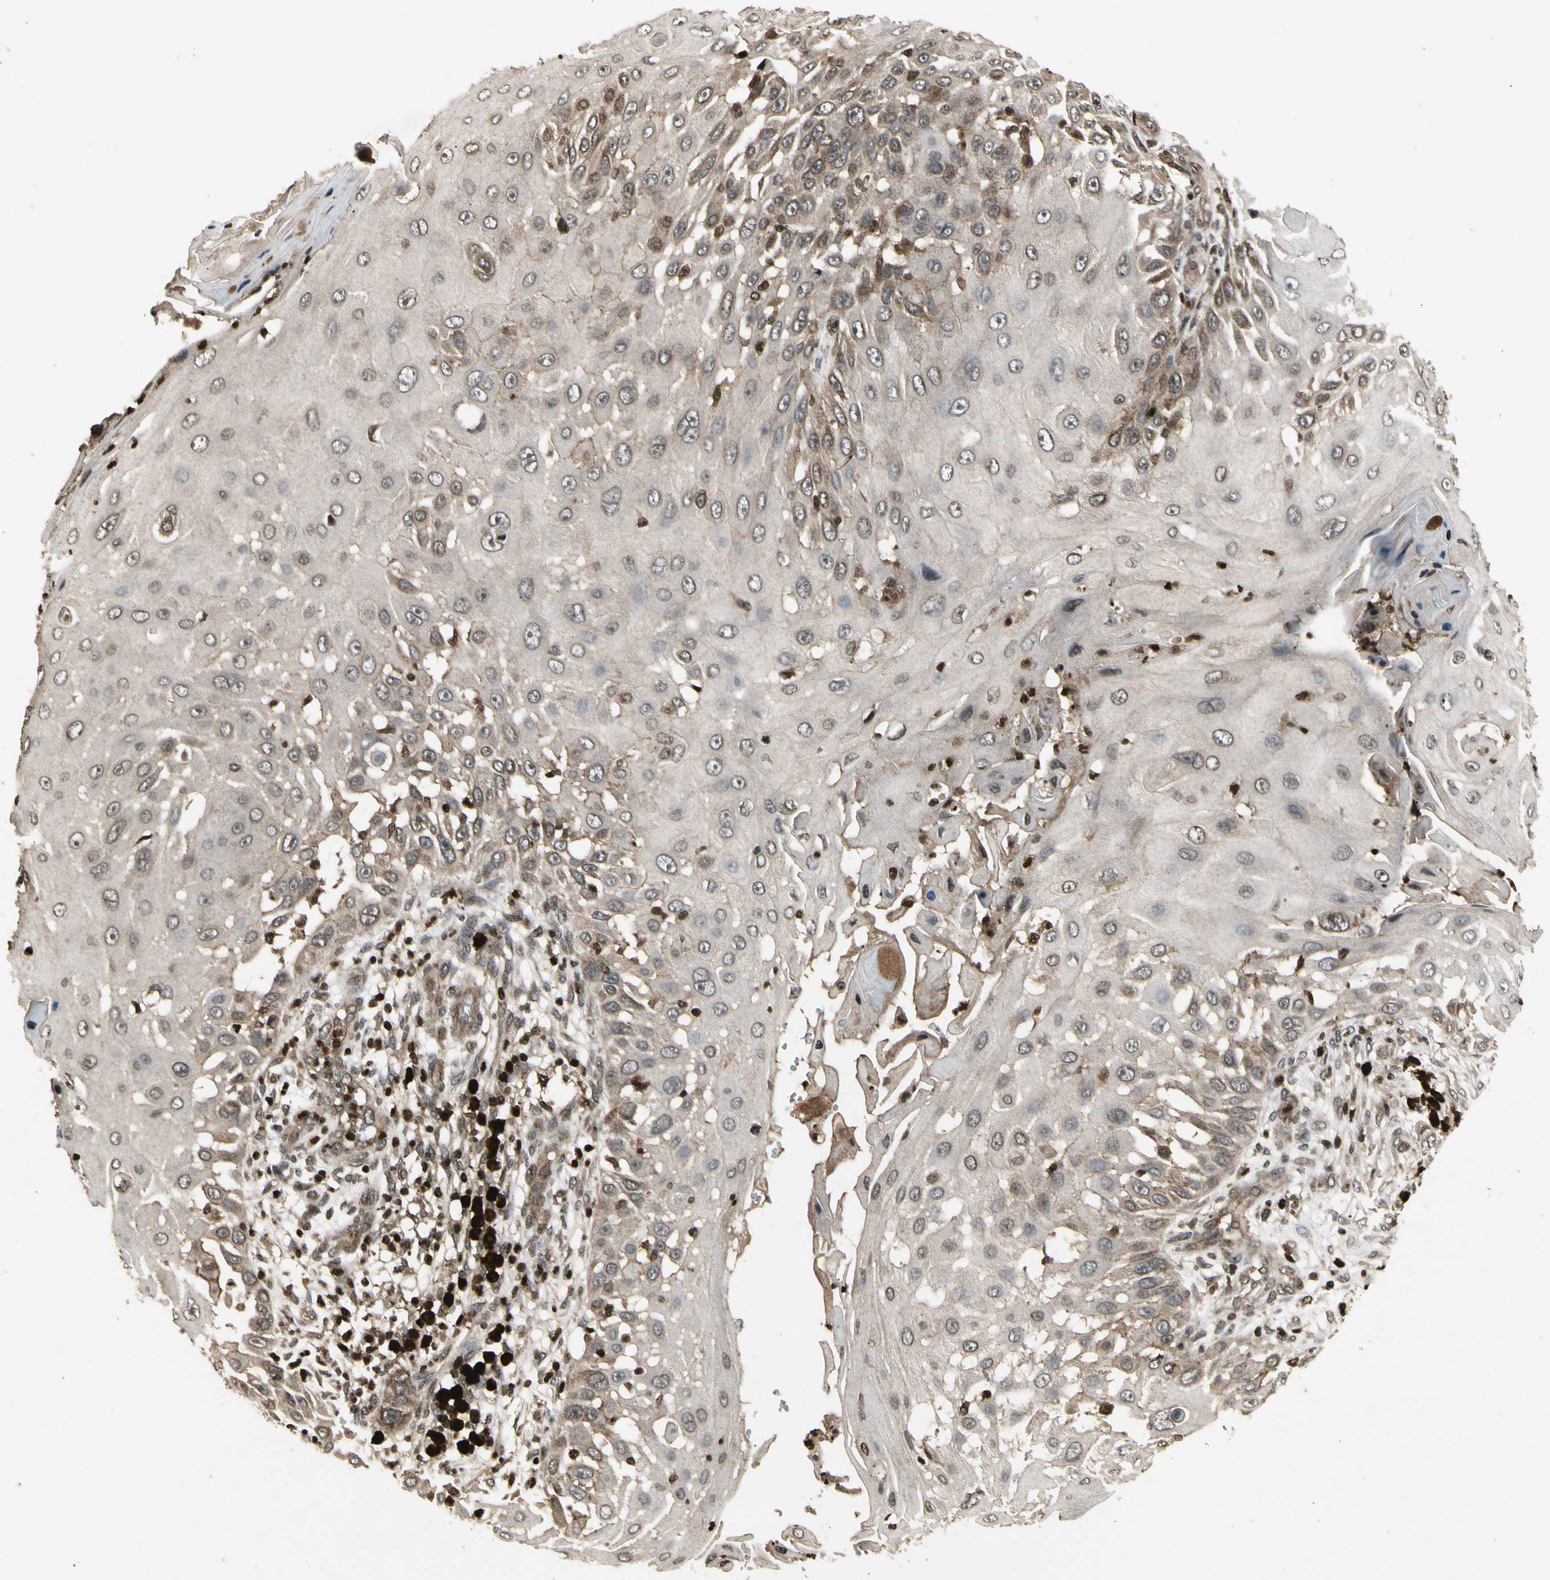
{"staining": {"intensity": "moderate", "quantity": ">75%", "location": "cytoplasmic/membranous"}, "tissue": "skin cancer", "cell_type": "Tumor cells", "image_type": "cancer", "snomed": [{"axis": "morphology", "description": "Squamous cell carcinoma, NOS"}, {"axis": "topography", "description": "Skin"}], "caption": "Skin cancer stained for a protein reveals moderate cytoplasmic/membranous positivity in tumor cells.", "gene": "GLRX", "patient": {"sex": "female", "age": 44}}